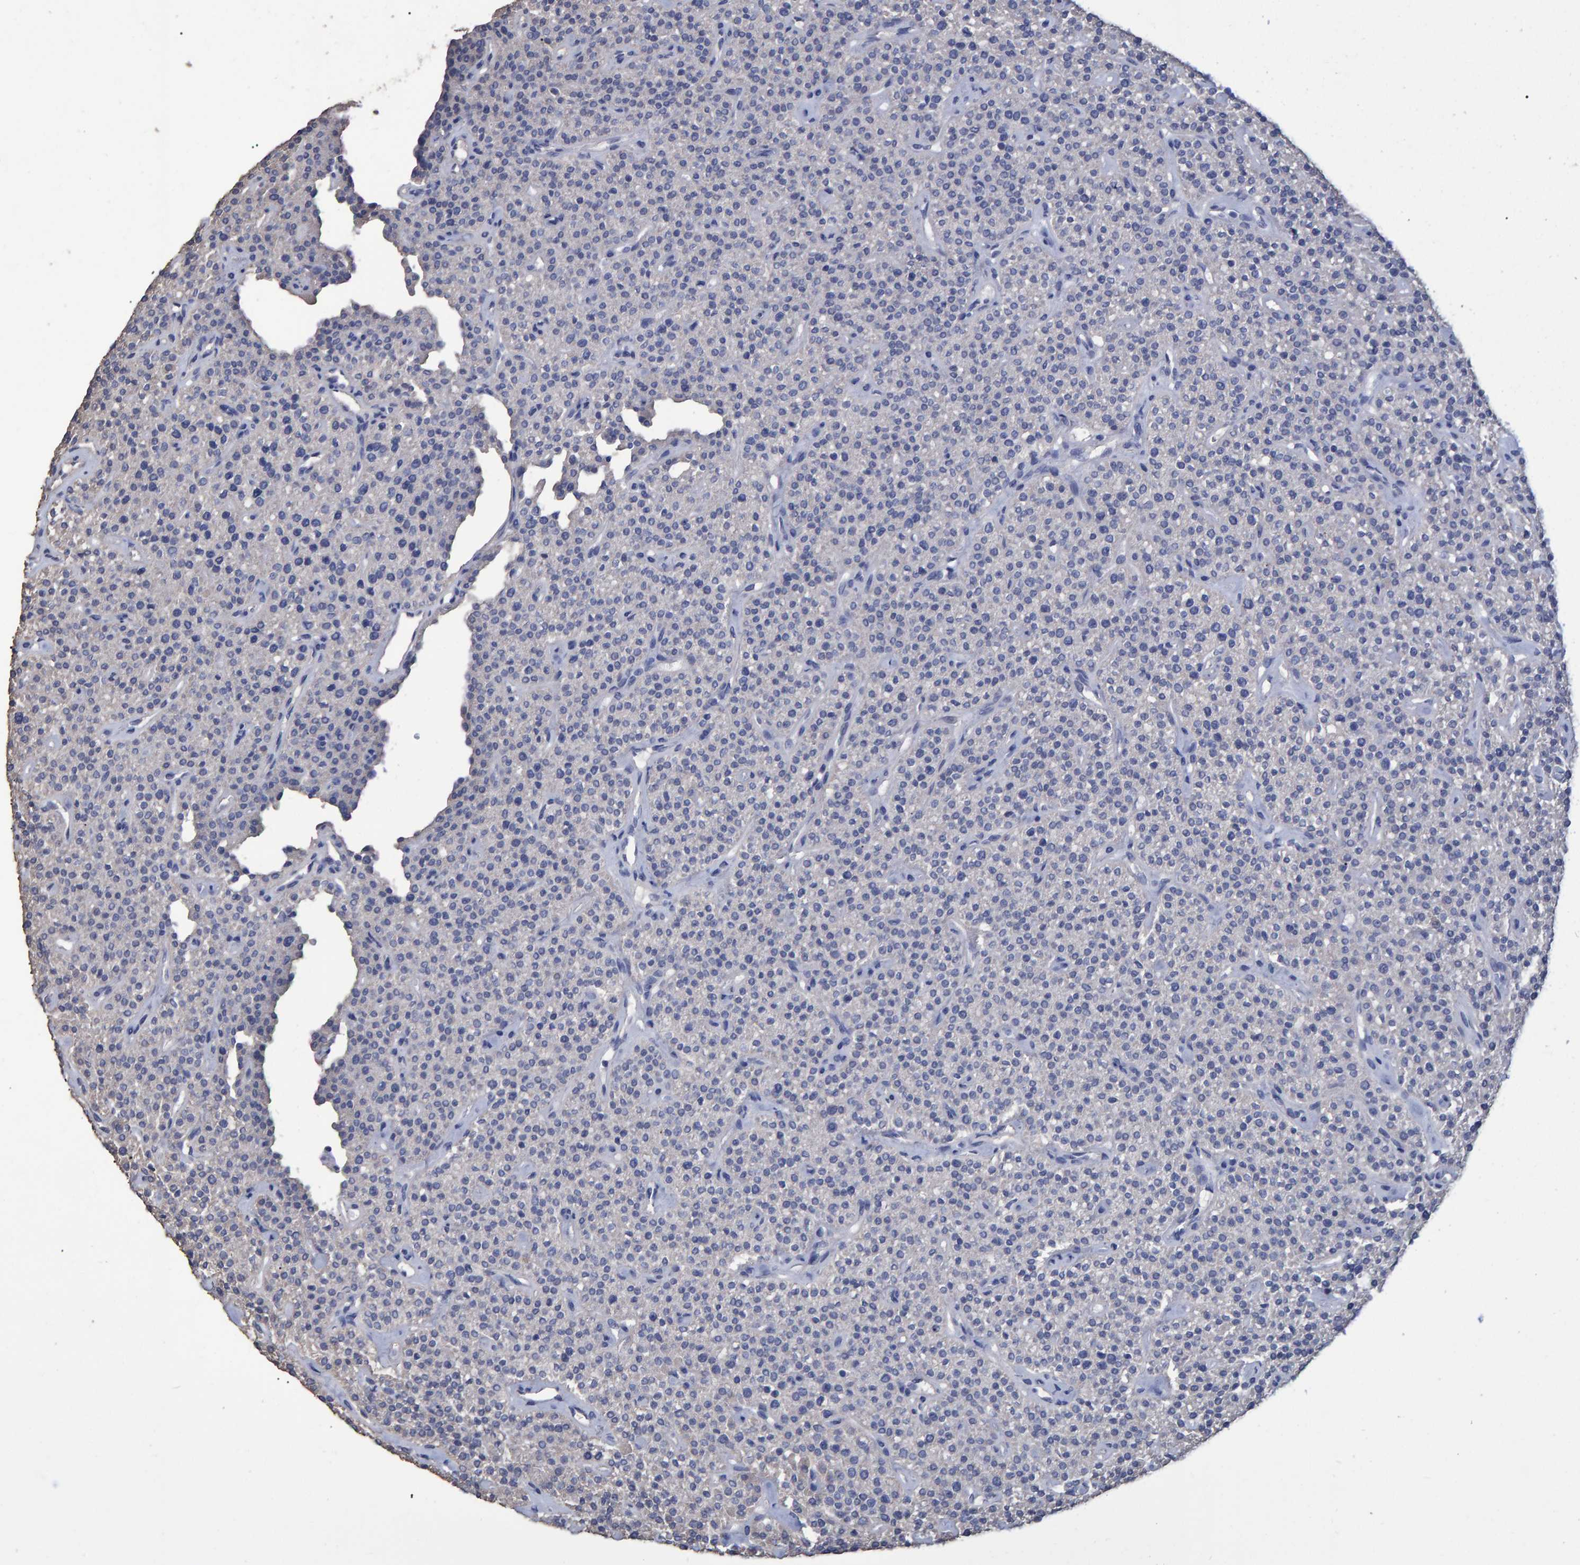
{"staining": {"intensity": "negative", "quantity": "none", "location": "none"}, "tissue": "parathyroid gland", "cell_type": "Glandular cells", "image_type": "normal", "snomed": [{"axis": "morphology", "description": "Normal tissue, NOS"}, {"axis": "topography", "description": "Parathyroid gland"}], "caption": "Immunohistochemistry (IHC) image of benign parathyroid gland stained for a protein (brown), which shows no staining in glandular cells.", "gene": "HEMGN", "patient": {"sex": "male", "age": 46}}